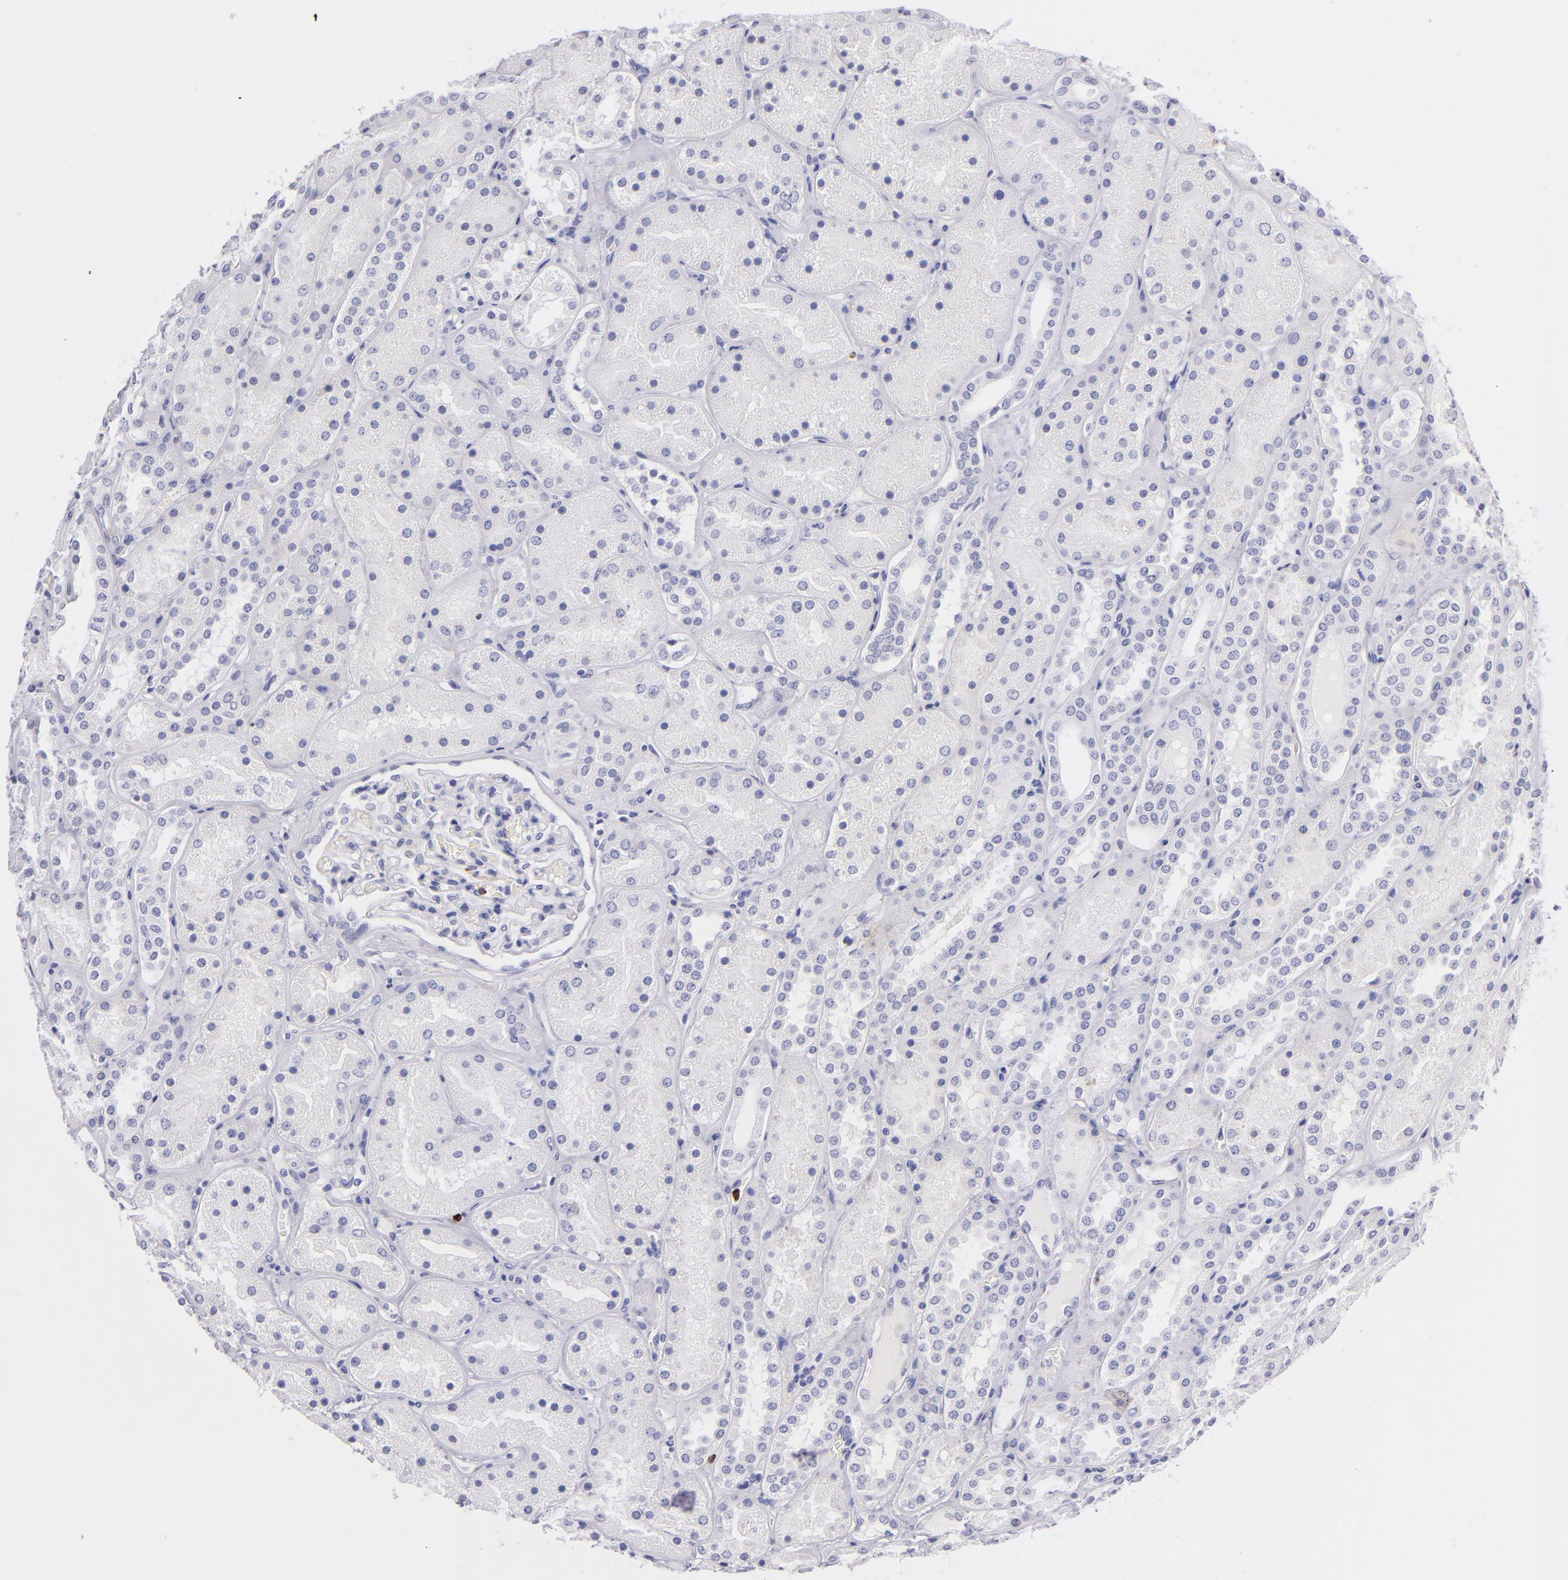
{"staining": {"intensity": "negative", "quantity": "none", "location": "none"}, "tissue": "kidney", "cell_type": "Cells in glomeruli", "image_type": "normal", "snomed": [{"axis": "morphology", "description": "Normal tissue, NOS"}, {"axis": "topography", "description": "Kidney"}], "caption": "Immunohistochemistry micrograph of unremarkable kidney: kidney stained with DAB (3,3'-diaminobenzidine) reveals no significant protein expression in cells in glomeruli. The staining is performed using DAB (3,3'-diaminobenzidine) brown chromogen with nuclei counter-stained in using hematoxylin.", "gene": "PRF1", "patient": {"sex": "male", "age": 28}}